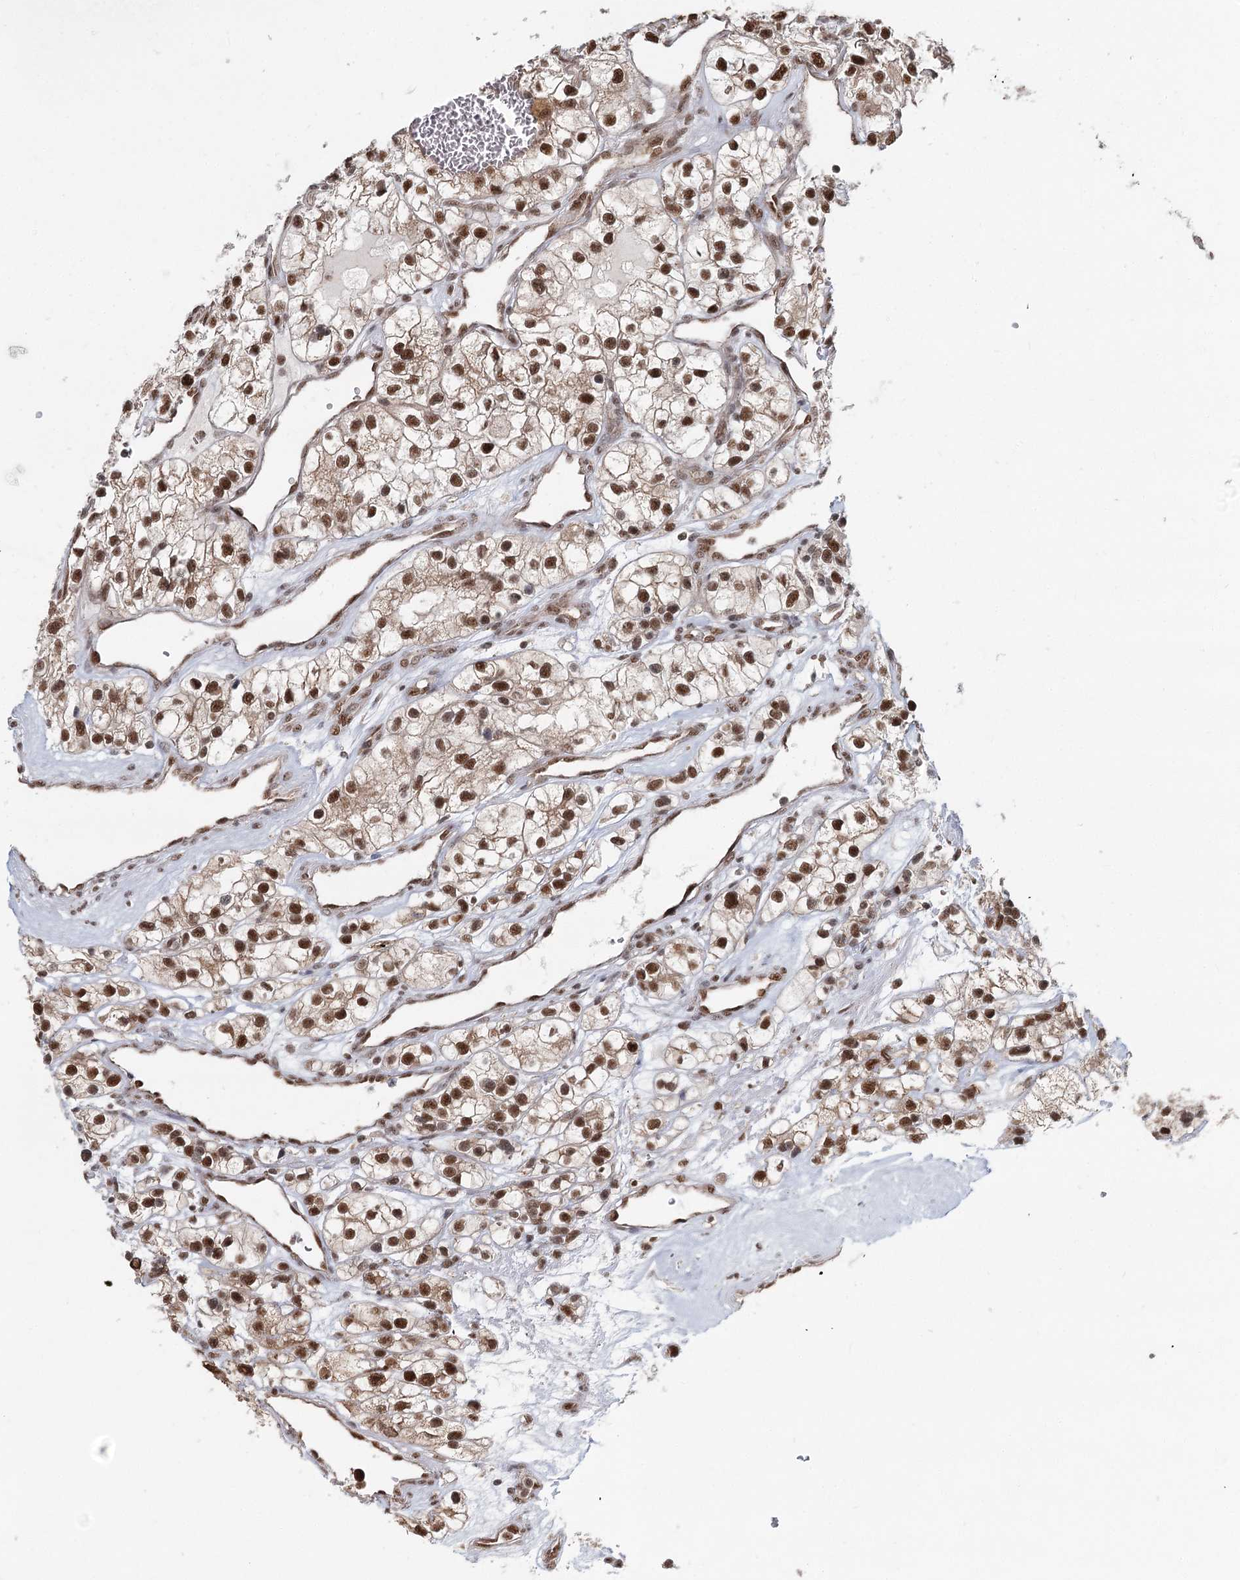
{"staining": {"intensity": "strong", "quantity": ">75%", "location": "cytoplasmic/membranous,nuclear"}, "tissue": "renal cancer", "cell_type": "Tumor cells", "image_type": "cancer", "snomed": [{"axis": "morphology", "description": "Adenocarcinoma, NOS"}, {"axis": "topography", "description": "Kidney"}], "caption": "Brown immunohistochemical staining in renal cancer demonstrates strong cytoplasmic/membranous and nuclear expression in approximately >75% of tumor cells. (DAB (3,3'-diaminobenzidine) IHC with brightfield microscopy, high magnification).", "gene": "GPALPP1", "patient": {"sex": "female", "age": 57}}